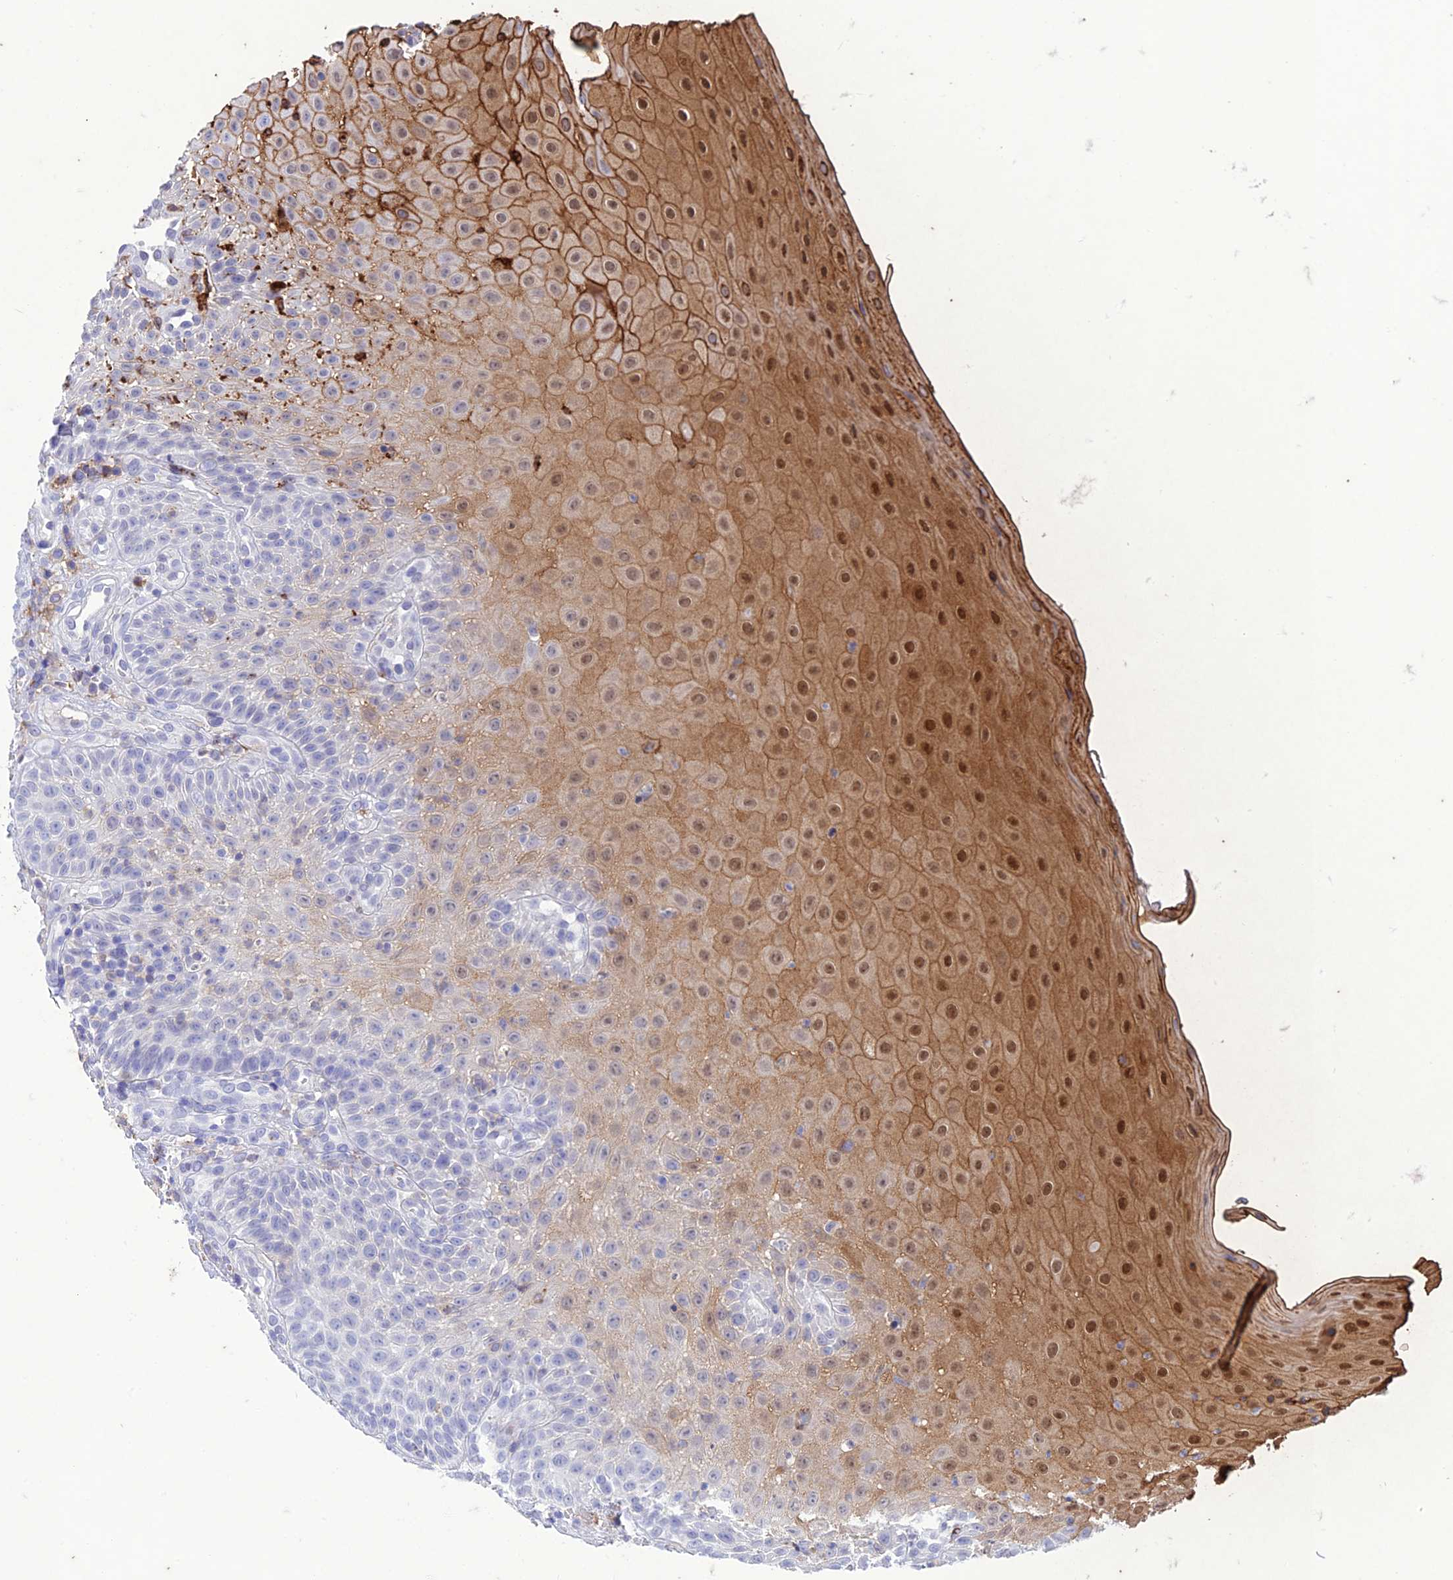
{"staining": {"intensity": "moderate", "quantity": "<25%", "location": "cytoplasmic/membranous,nuclear"}, "tissue": "oral mucosa", "cell_type": "Squamous epithelial cells", "image_type": "normal", "snomed": [{"axis": "morphology", "description": "Normal tissue, NOS"}, {"axis": "topography", "description": "Oral tissue"}], "caption": "High-magnification brightfield microscopy of unremarkable oral mucosa stained with DAB (3,3'-diaminobenzidine) (brown) and counterstained with hematoxylin (blue). squamous epithelial cells exhibit moderate cytoplasmic/membranous,nuclear positivity is identified in about<25% of cells.", "gene": "FGF7", "patient": {"sex": "female", "age": 13}}